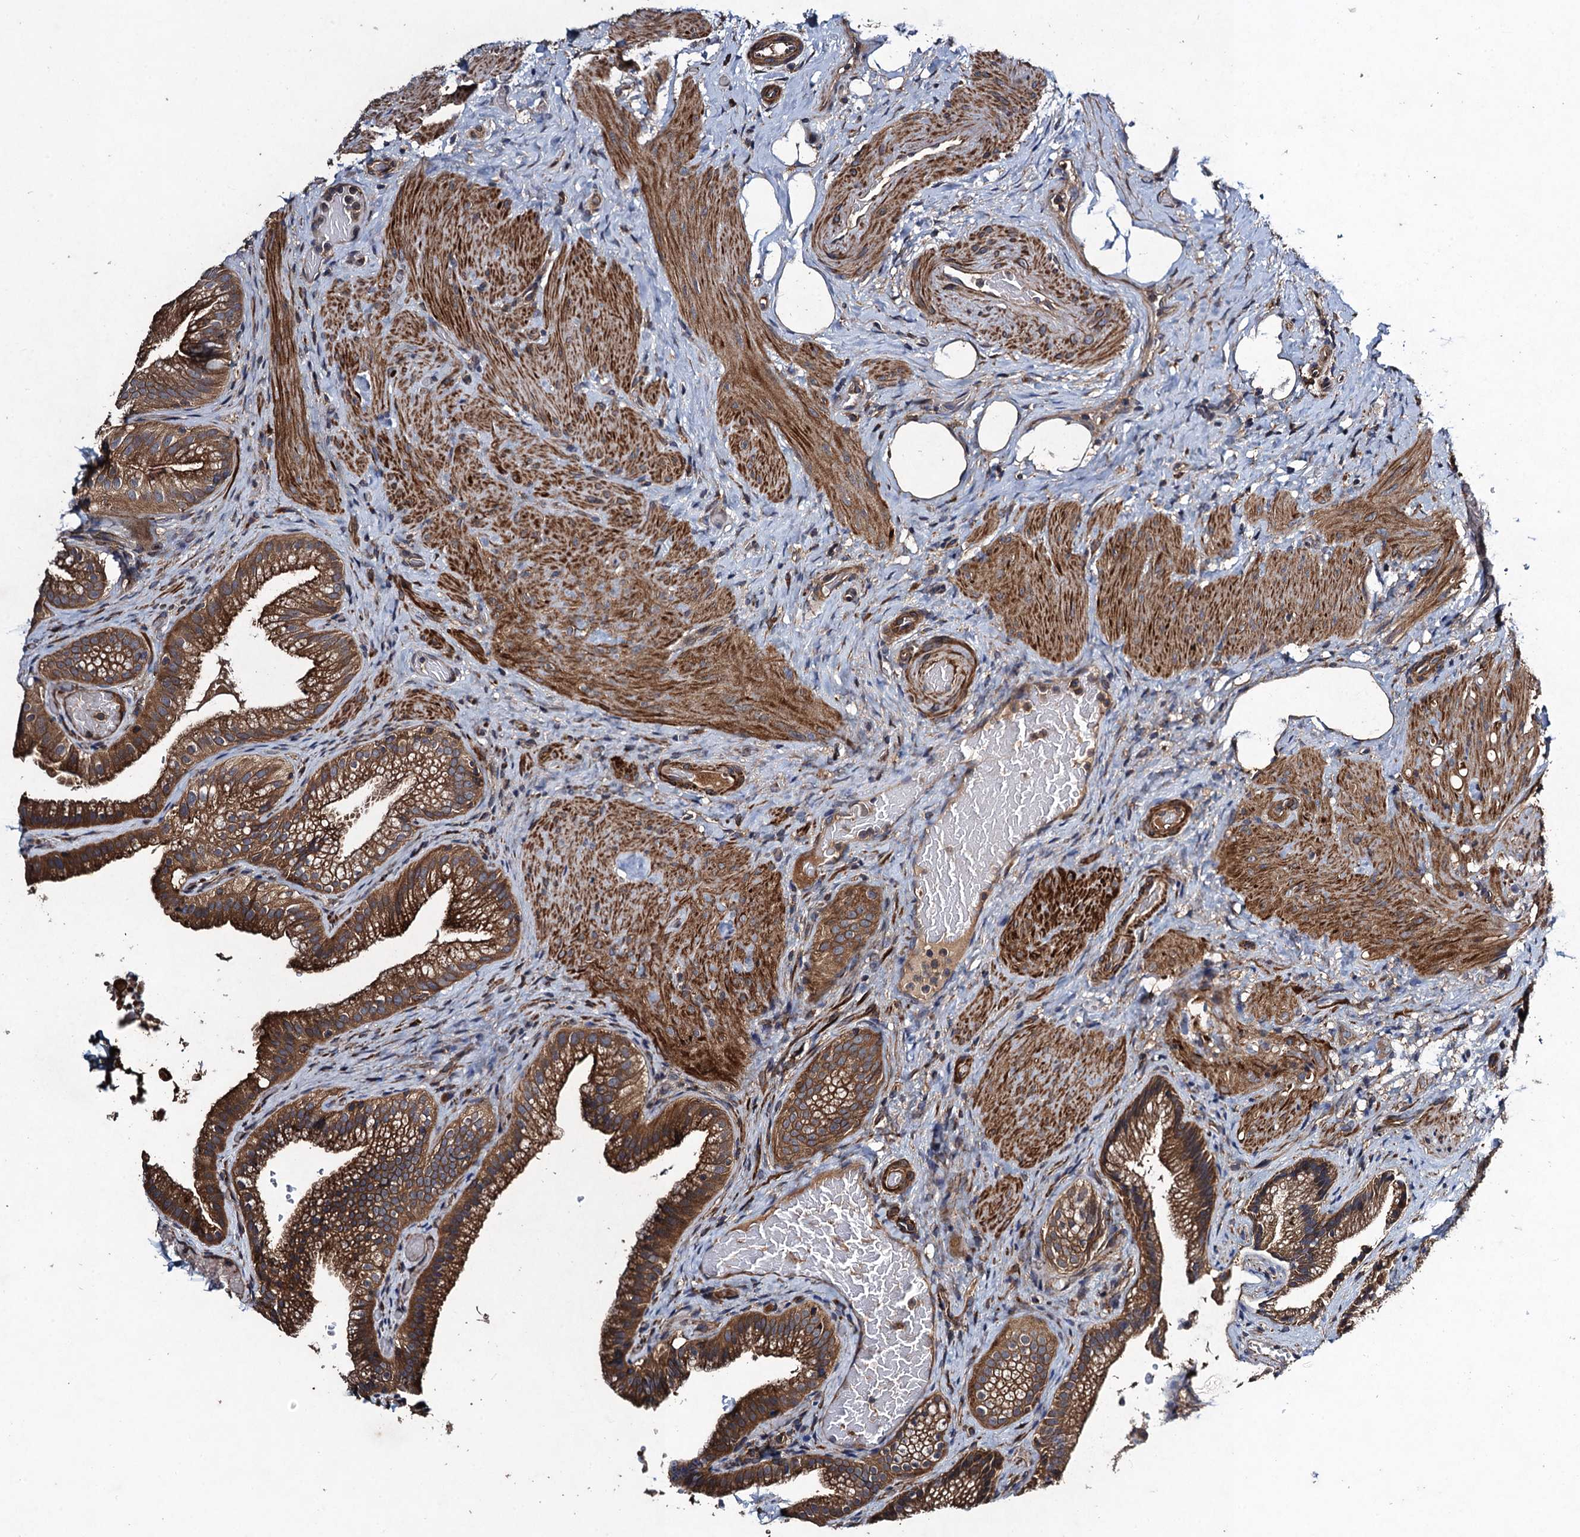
{"staining": {"intensity": "strong", "quantity": ">75%", "location": "cytoplasmic/membranous"}, "tissue": "gallbladder", "cell_type": "Glandular cells", "image_type": "normal", "snomed": [{"axis": "morphology", "description": "Normal tissue, NOS"}, {"axis": "morphology", "description": "Inflammation, NOS"}, {"axis": "topography", "description": "Gallbladder"}], "caption": "IHC histopathology image of benign gallbladder: human gallbladder stained using immunohistochemistry (IHC) exhibits high levels of strong protein expression localized specifically in the cytoplasmic/membranous of glandular cells, appearing as a cytoplasmic/membranous brown color.", "gene": "CNTN5", "patient": {"sex": "male", "age": 51}}